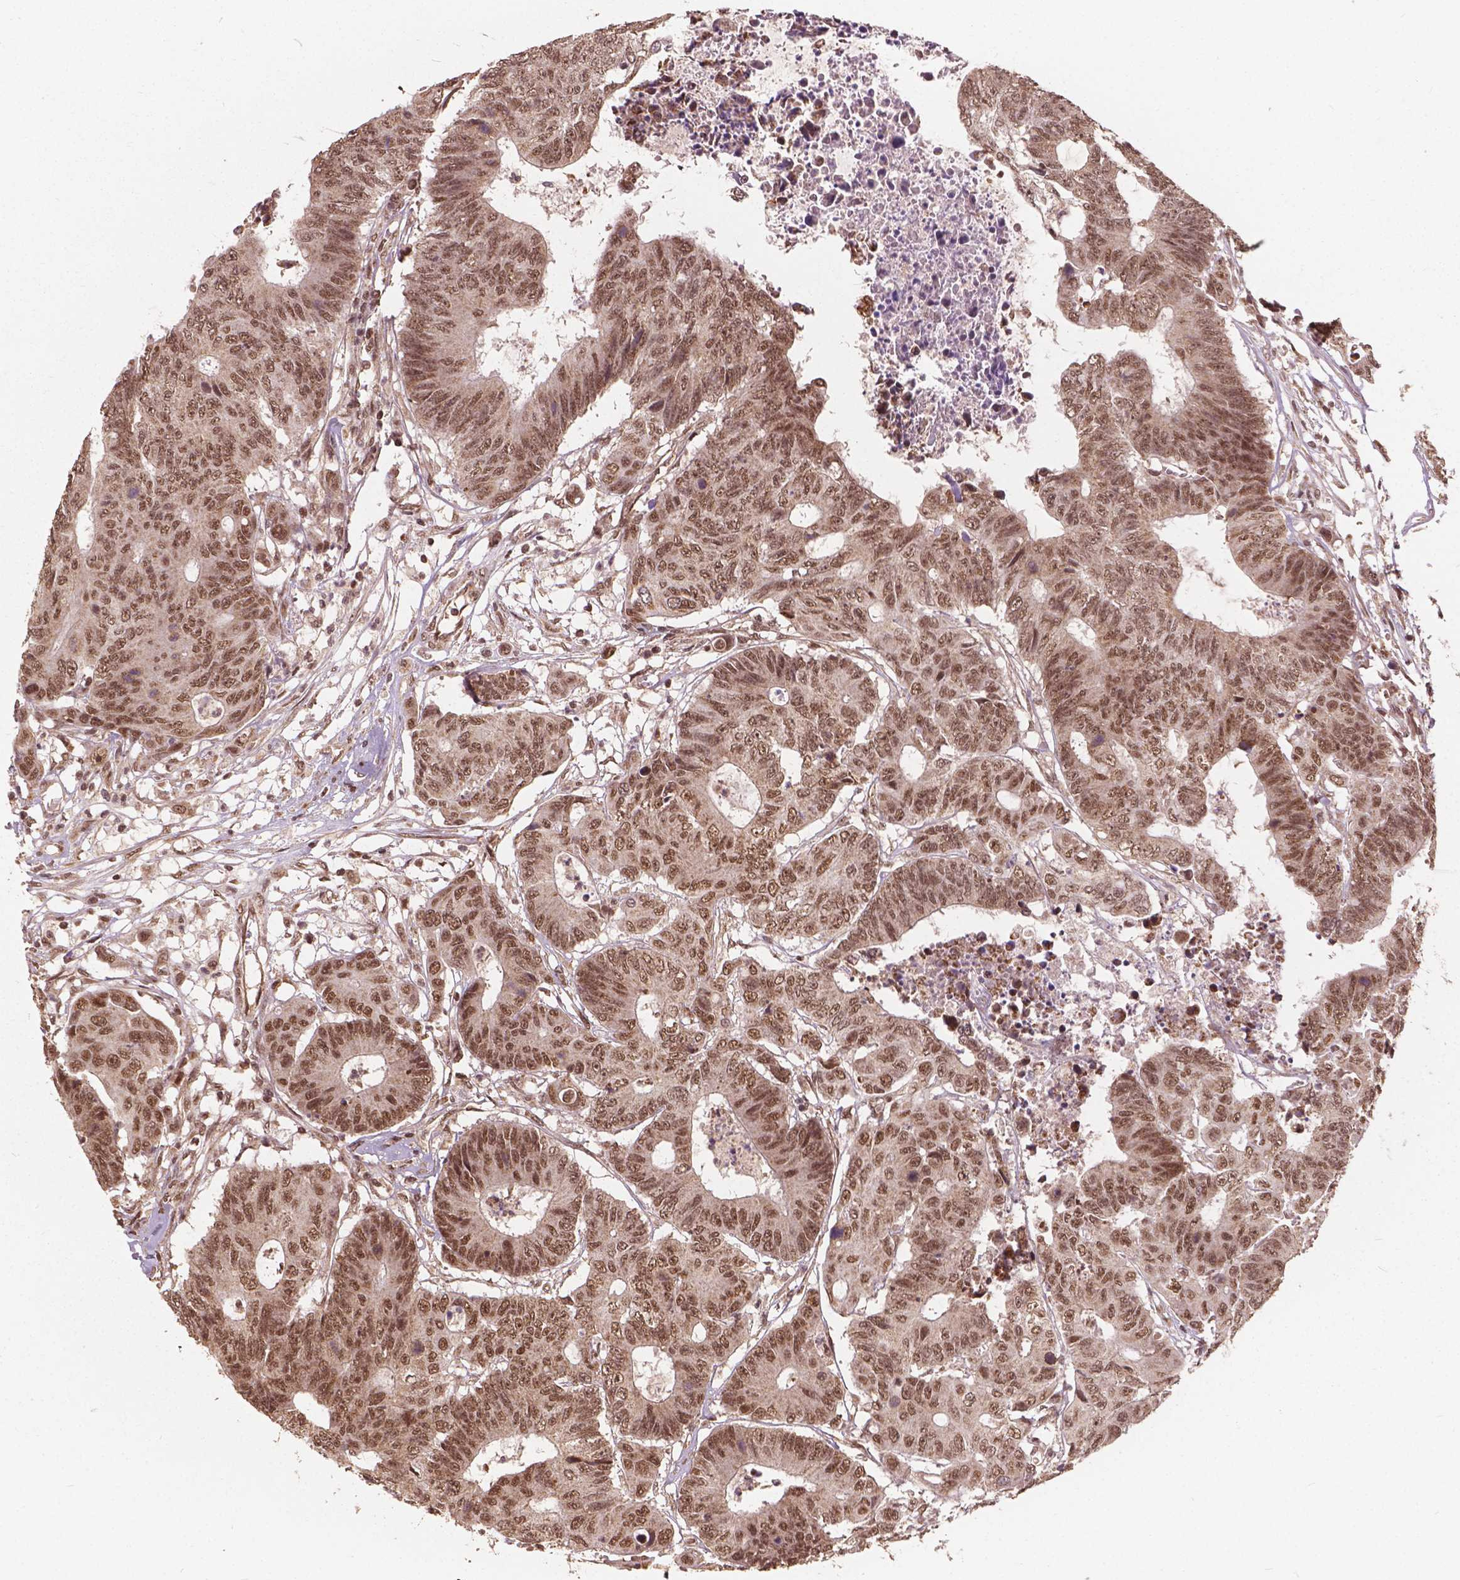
{"staining": {"intensity": "moderate", "quantity": ">75%", "location": "nuclear"}, "tissue": "colorectal cancer", "cell_type": "Tumor cells", "image_type": "cancer", "snomed": [{"axis": "morphology", "description": "Adenocarcinoma, NOS"}, {"axis": "topography", "description": "Colon"}], "caption": "Adenocarcinoma (colorectal) tissue displays moderate nuclear expression in about >75% of tumor cells, visualized by immunohistochemistry. (DAB = brown stain, brightfield microscopy at high magnification).", "gene": "GPS2", "patient": {"sex": "female", "age": 48}}